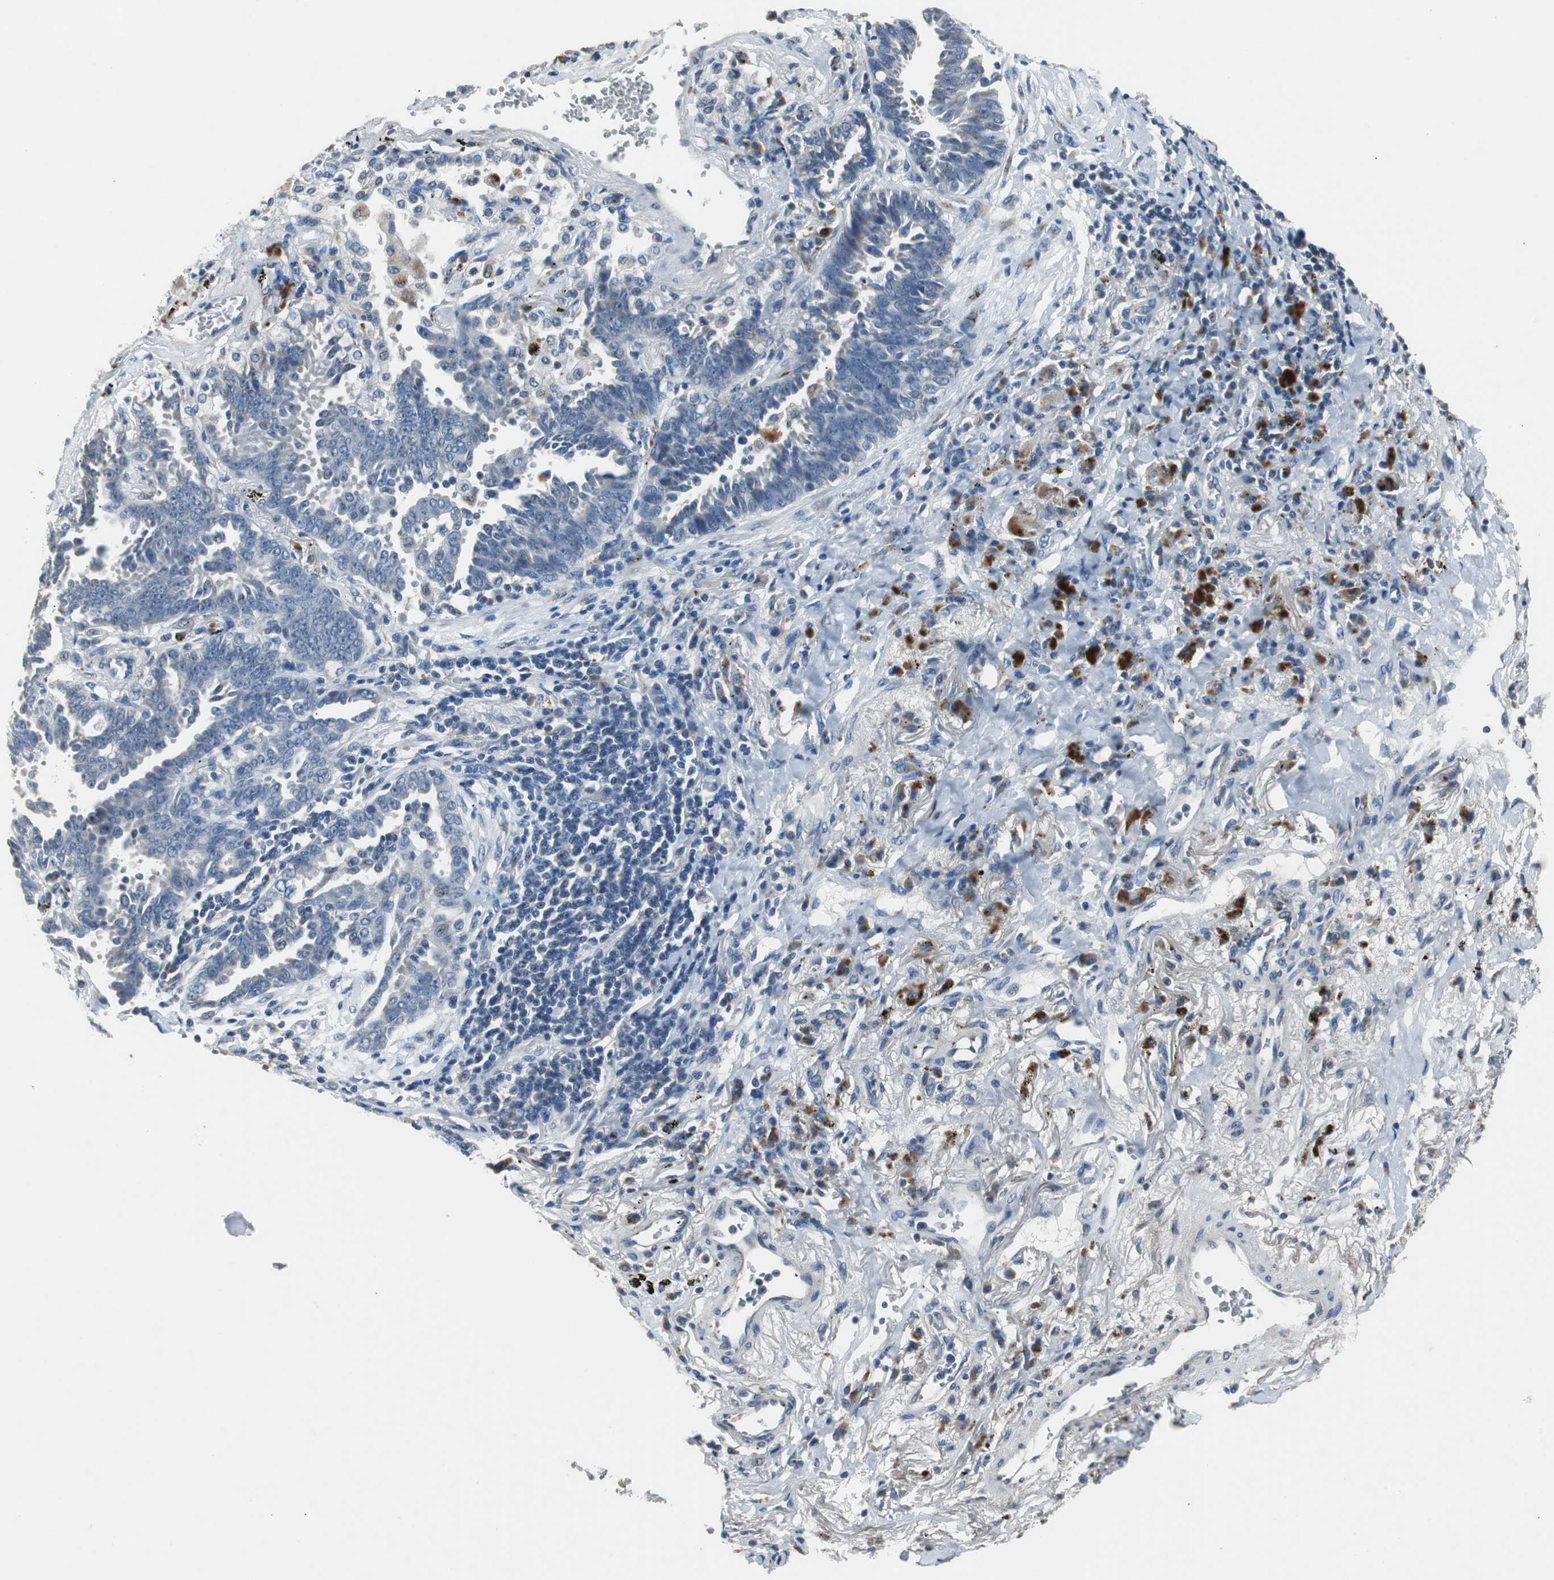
{"staining": {"intensity": "weak", "quantity": "<25%", "location": "cytoplasmic/membranous"}, "tissue": "lung cancer", "cell_type": "Tumor cells", "image_type": "cancer", "snomed": [{"axis": "morphology", "description": "Adenocarcinoma, NOS"}, {"axis": "topography", "description": "Lung"}], "caption": "The image reveals no staining of tumor cells in lung cancer (adenocarcinoma).", "gene": "PCYT1B", "patient": {"sex": "female", "age": 64}}